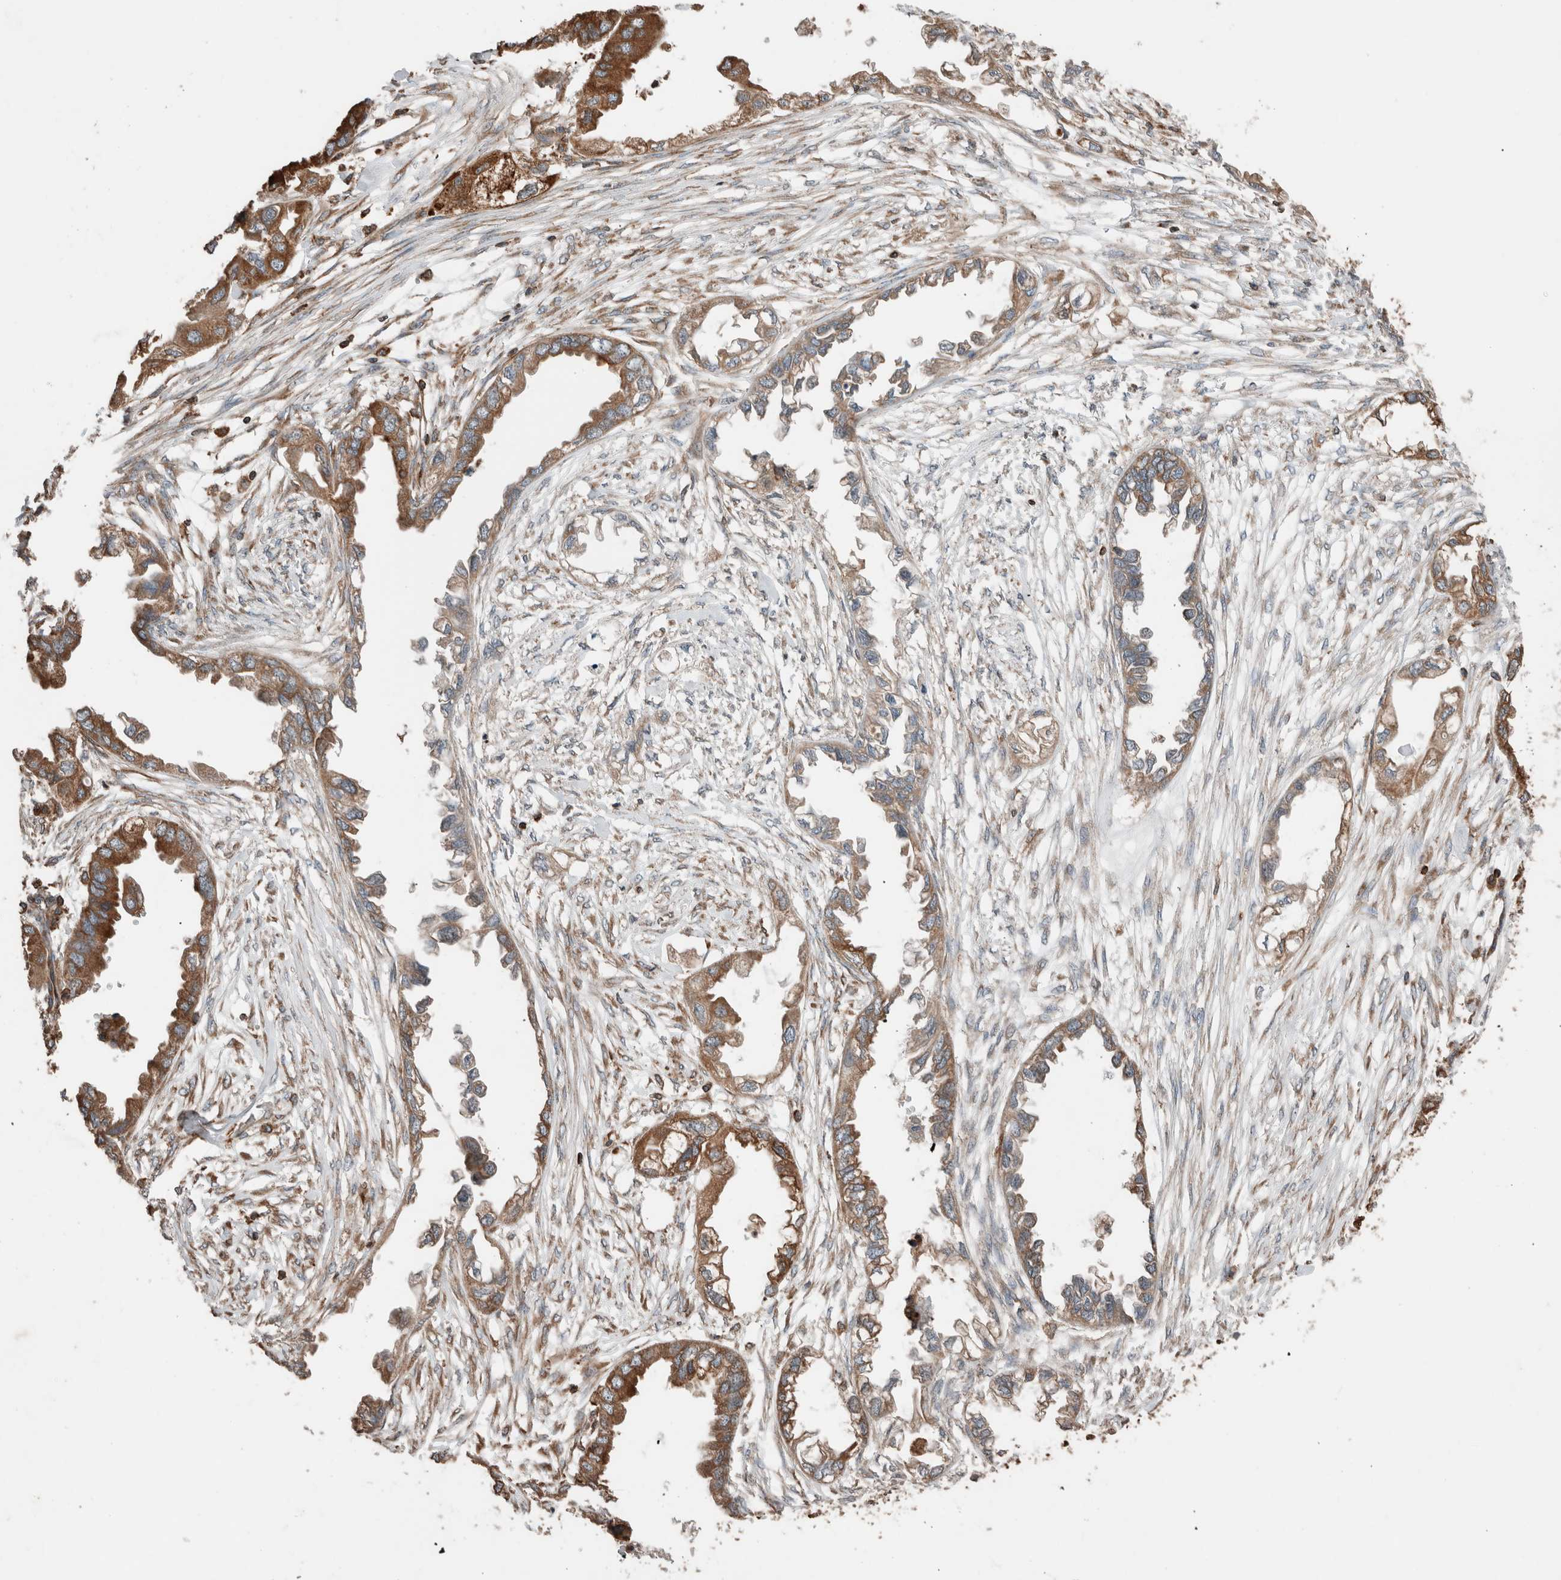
{"staining": {"intensity": "moderate", "quantity": ">75%", "location": "cytoplasmic/membranous"}, "tissue": "endometrial cancer", "cell_type": "Tumor cells", "image_type": "cancer", "snomed": [{"axis": "morphology", "description": "Adenocarcinoma, NOS"}, {"axis": "morphology", "description": "Adenocarcinoma, metastatic, NOS"}, {"axis": "topography", "description": "Adipose tissue"}, {"axis": "topography", "description": "Endometrium"}], "caption": "Moderate cytoplasmic/membranous staining is seen in approximately >75% of tumor cells in adenocarcinoma (endometrial).", "gene": "ERAP2", "patient": {"sex": "female", "age": 67}}